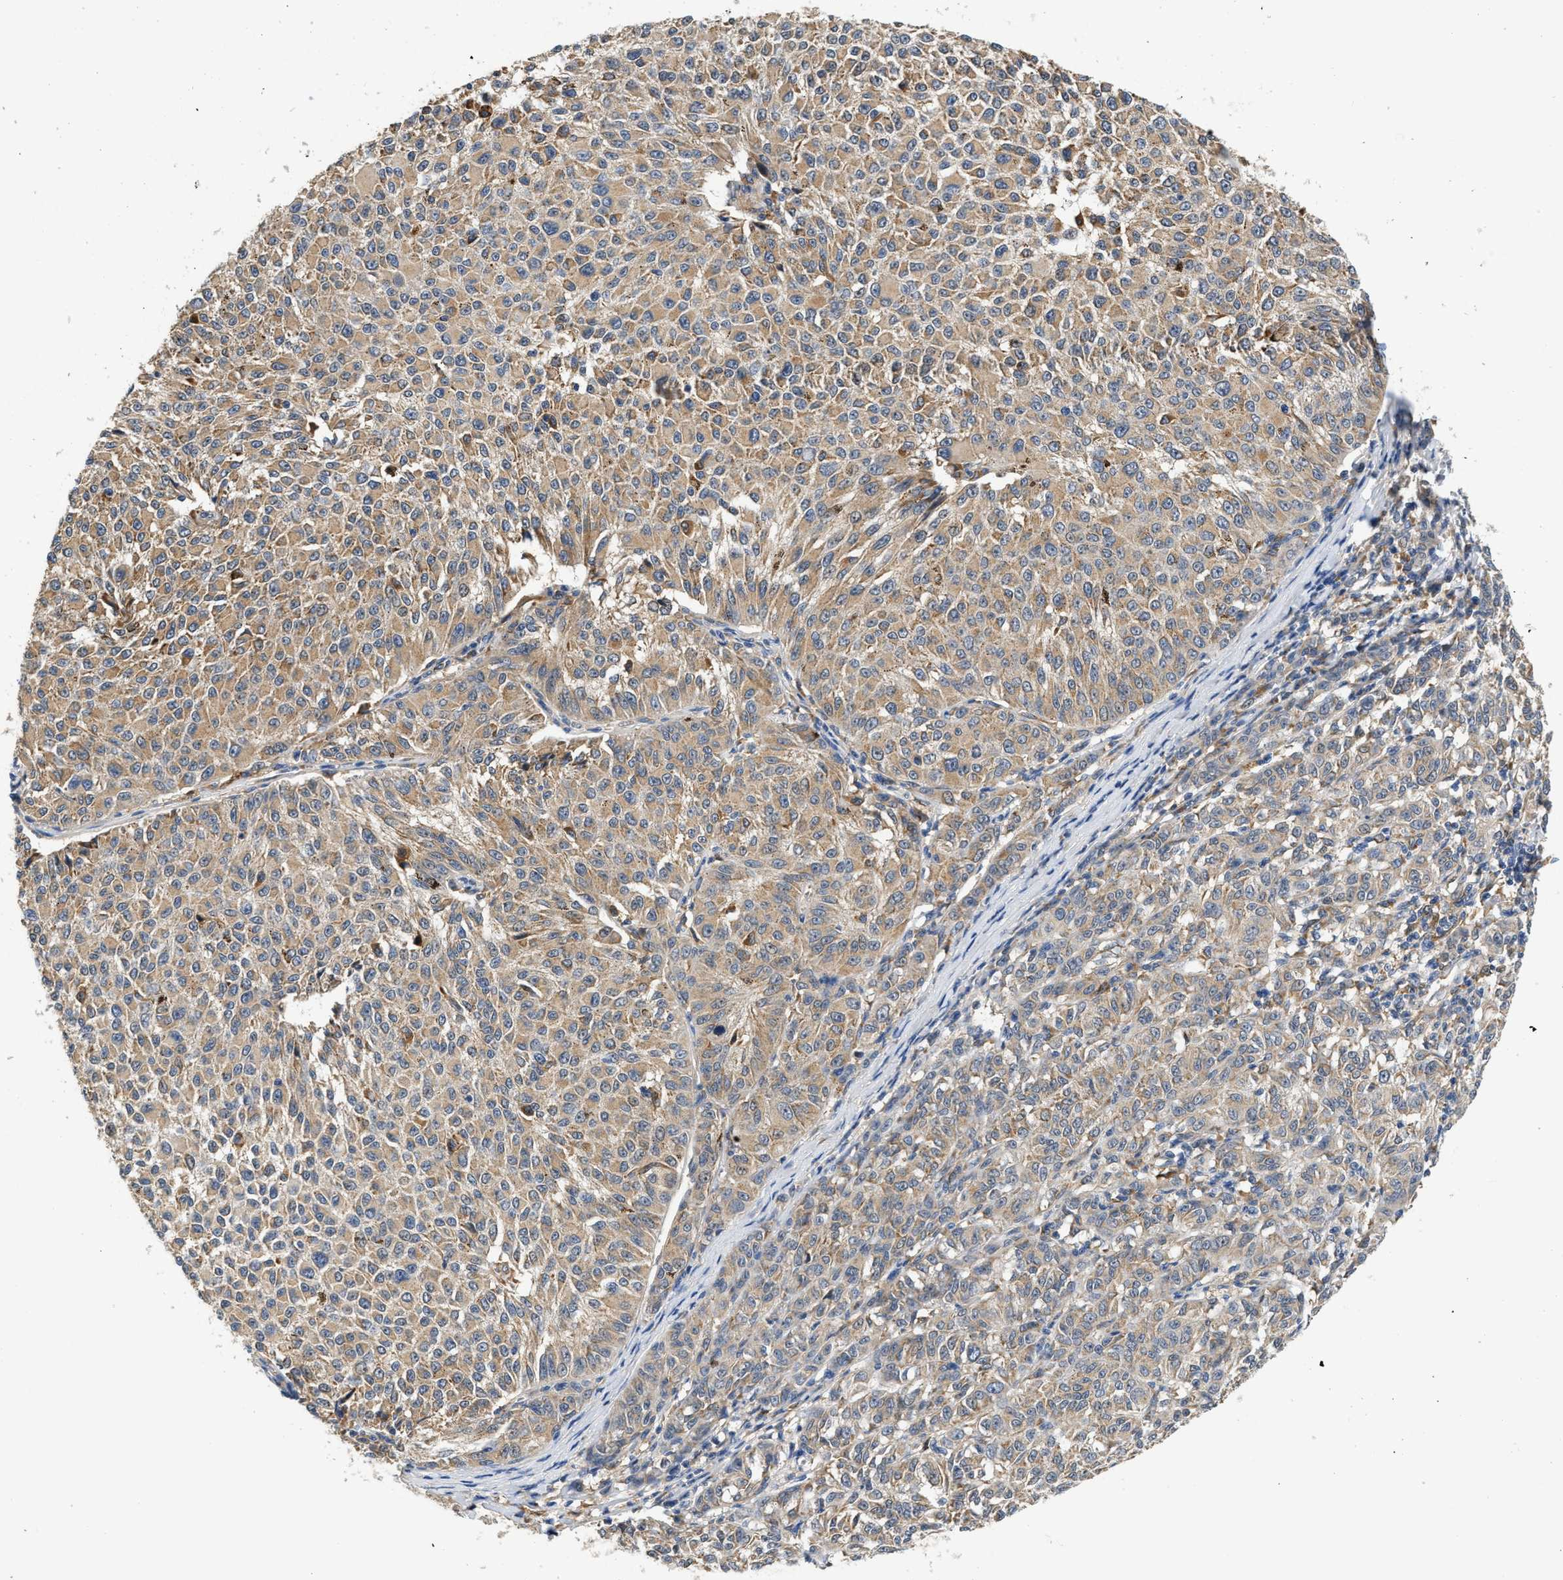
{"staining": {"intensity": "moderate", "quantity": ">75%", "location": "cytoplasmic/membranous"}, "tissue": "melanoma", "cell_type": "Tumor cells", "image_type": "cancer", "snomed": [{"axis": "morphology", "description": "Malignant melanoma, NOS"}, {"axis": "topography", "description": "Skin"}], "caption": "Melanoma stained with a protein marker demonstrates moderate staining in tumor cells.", "gene": "RAB31", "patient": {"sex": "female", "age": 72}}